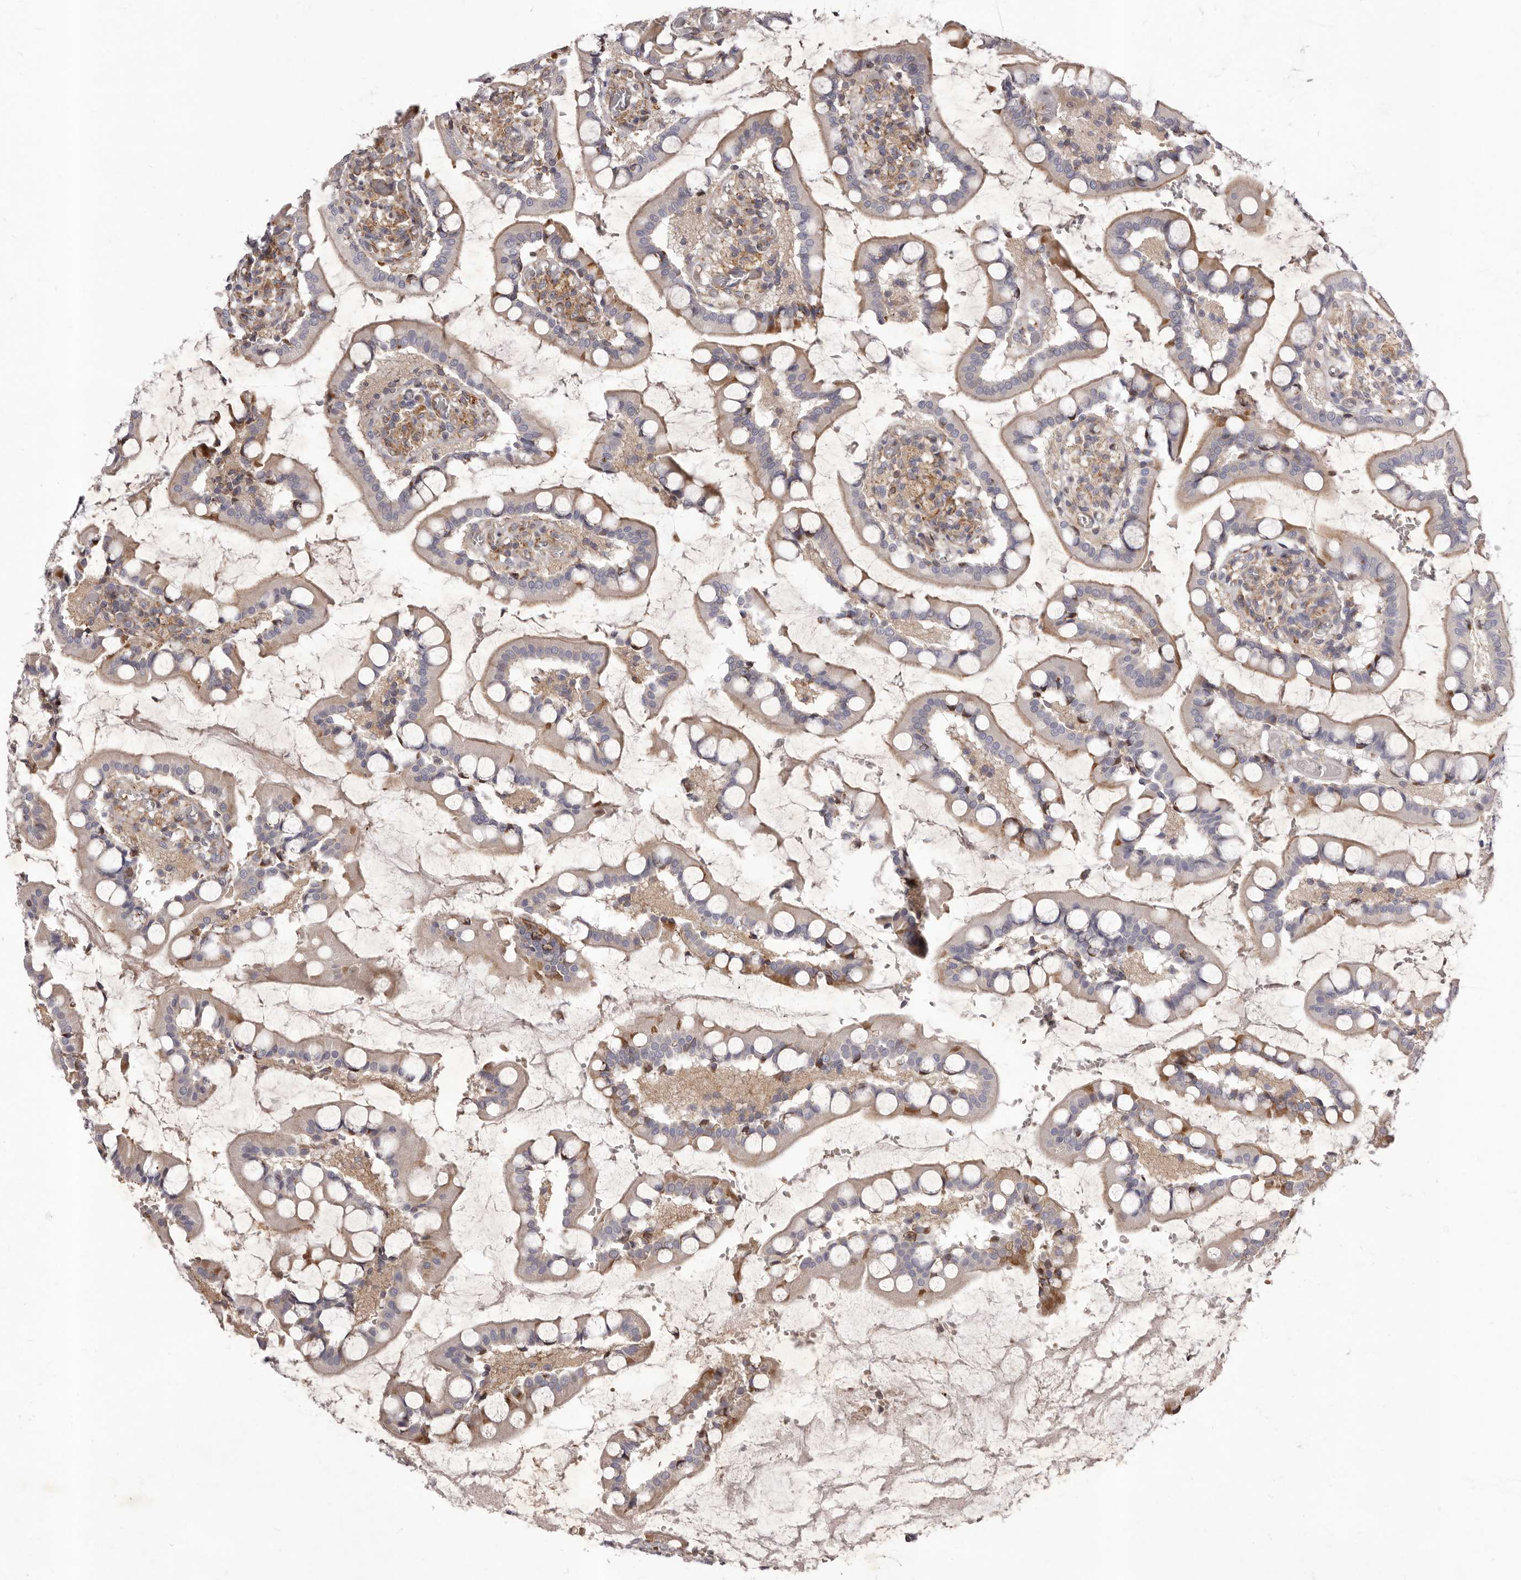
{"staining": {"intensity": "moderate", "quantity": ">75%", "location": "cytoplasmic/membranous"}, "tissue": "small intestine", "cell_type": "Glandular cells", "image_type": "normal", "snomed": [{"axis": "morphology", "description": "Normal tissue, NOS"}, {"axis": "topography", "description": "Small intestine"}], "caption": "Moderate cytoplasmic/membranous protein expression is identified in approximately >75% of glandular cells in small intestine. (DAB (3,3'-diaminobenzidine) IHC, brown staining for protein, blue staining for nuclei).", "gene": "ALPK1", "patient": {"sex": "male", "age": 52}}